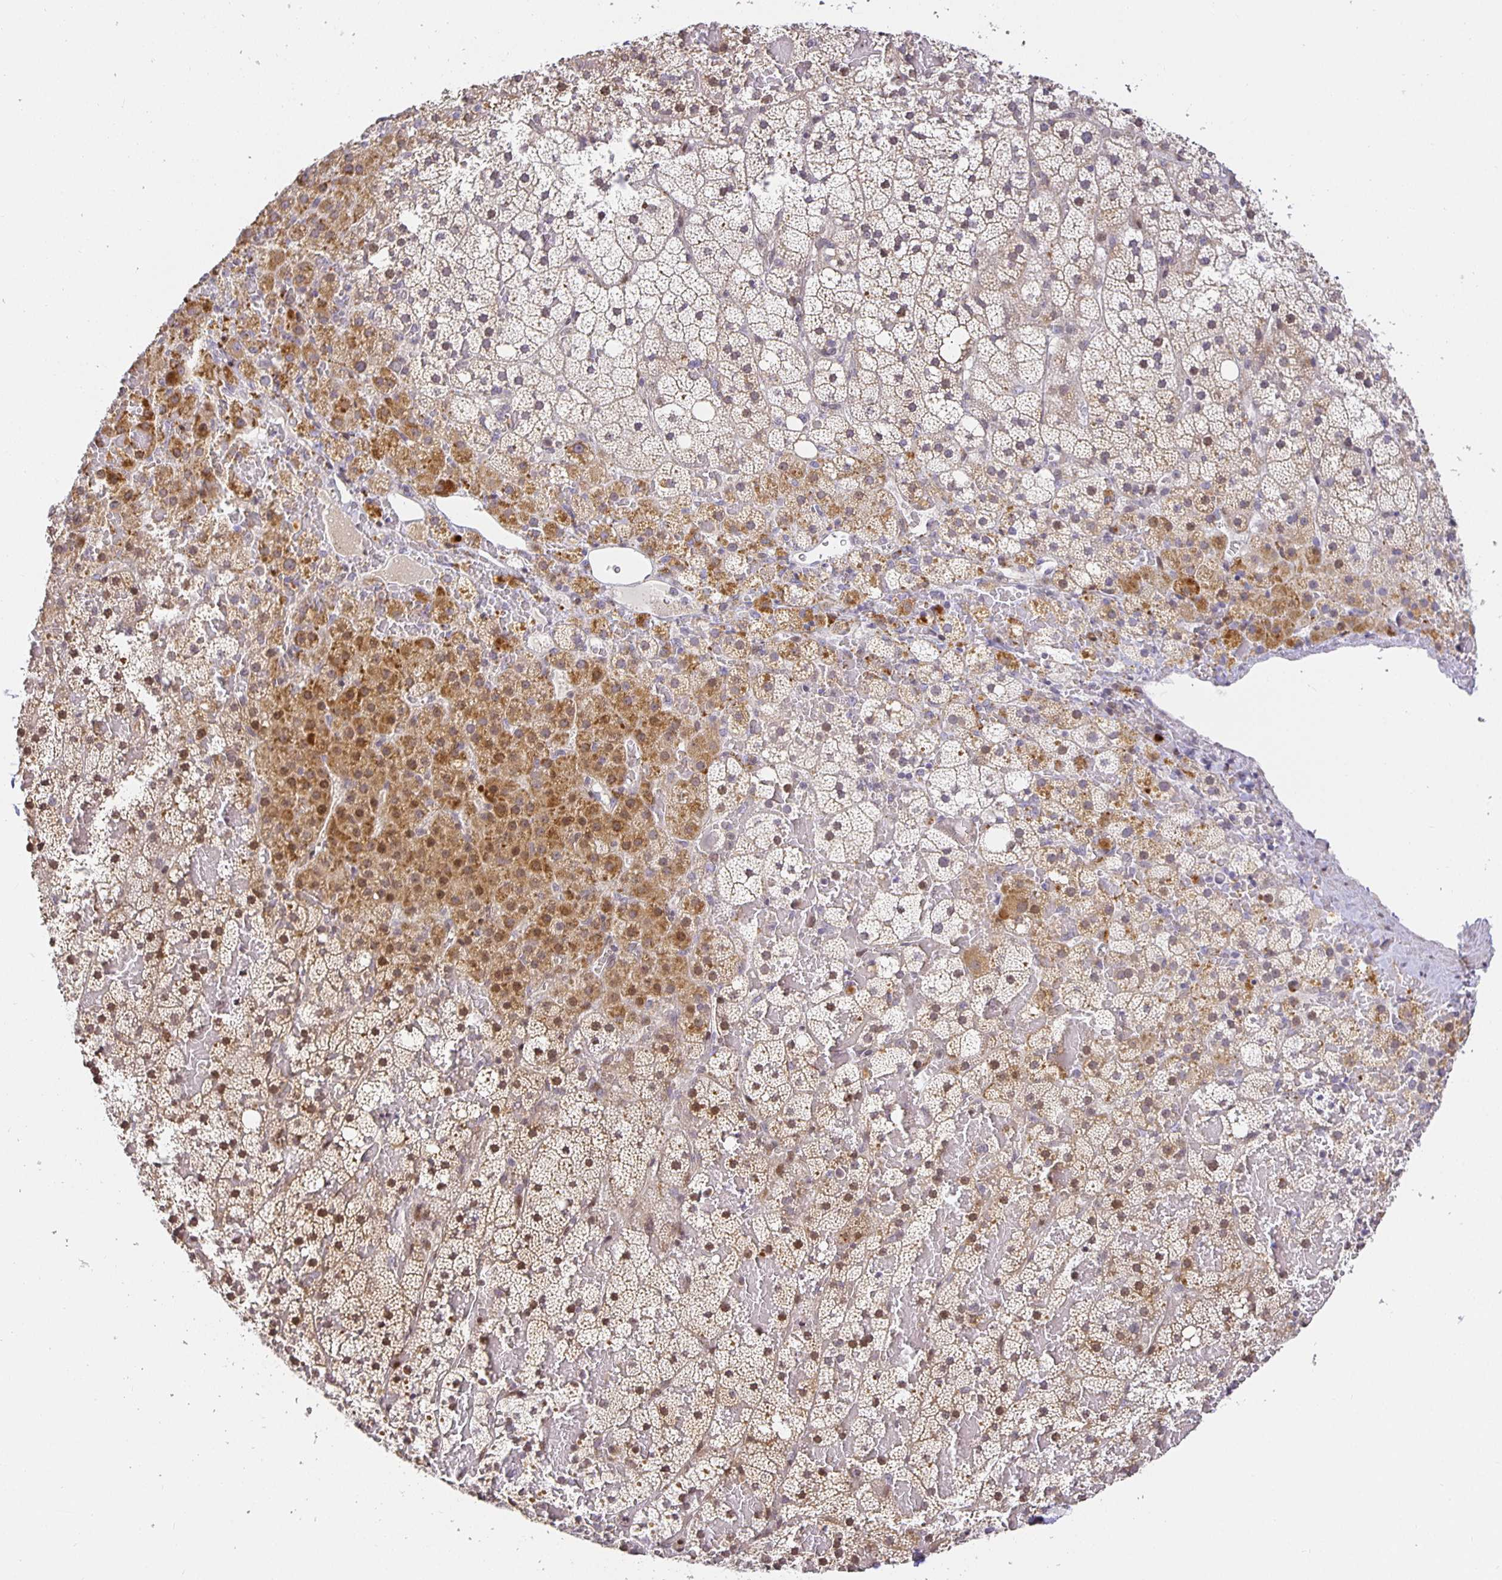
{"staining": {"intensity": "moderate", "quantity": "25%-75%", "location": "cytoplasmic/membranous,nuclear"}, "tissue": "adrenal gland", "cell_type": "Glandular cells", "image_type": "normal", "snomed": [{"axis": "morphology", "description": "Normal tissue, NOS"}, {"axis": "topography", "description": "Adrenal gland"}], "caption": "Immunohistochemistry (IHC) of normal human adrenal gland demonstrates medium levels of moderate cytoplasmic/membranous,nuclear expression in approximately 25%-75% of glandular cells.", "gene": "TJP3", "patient": {"sex": "male", "age": 53}}